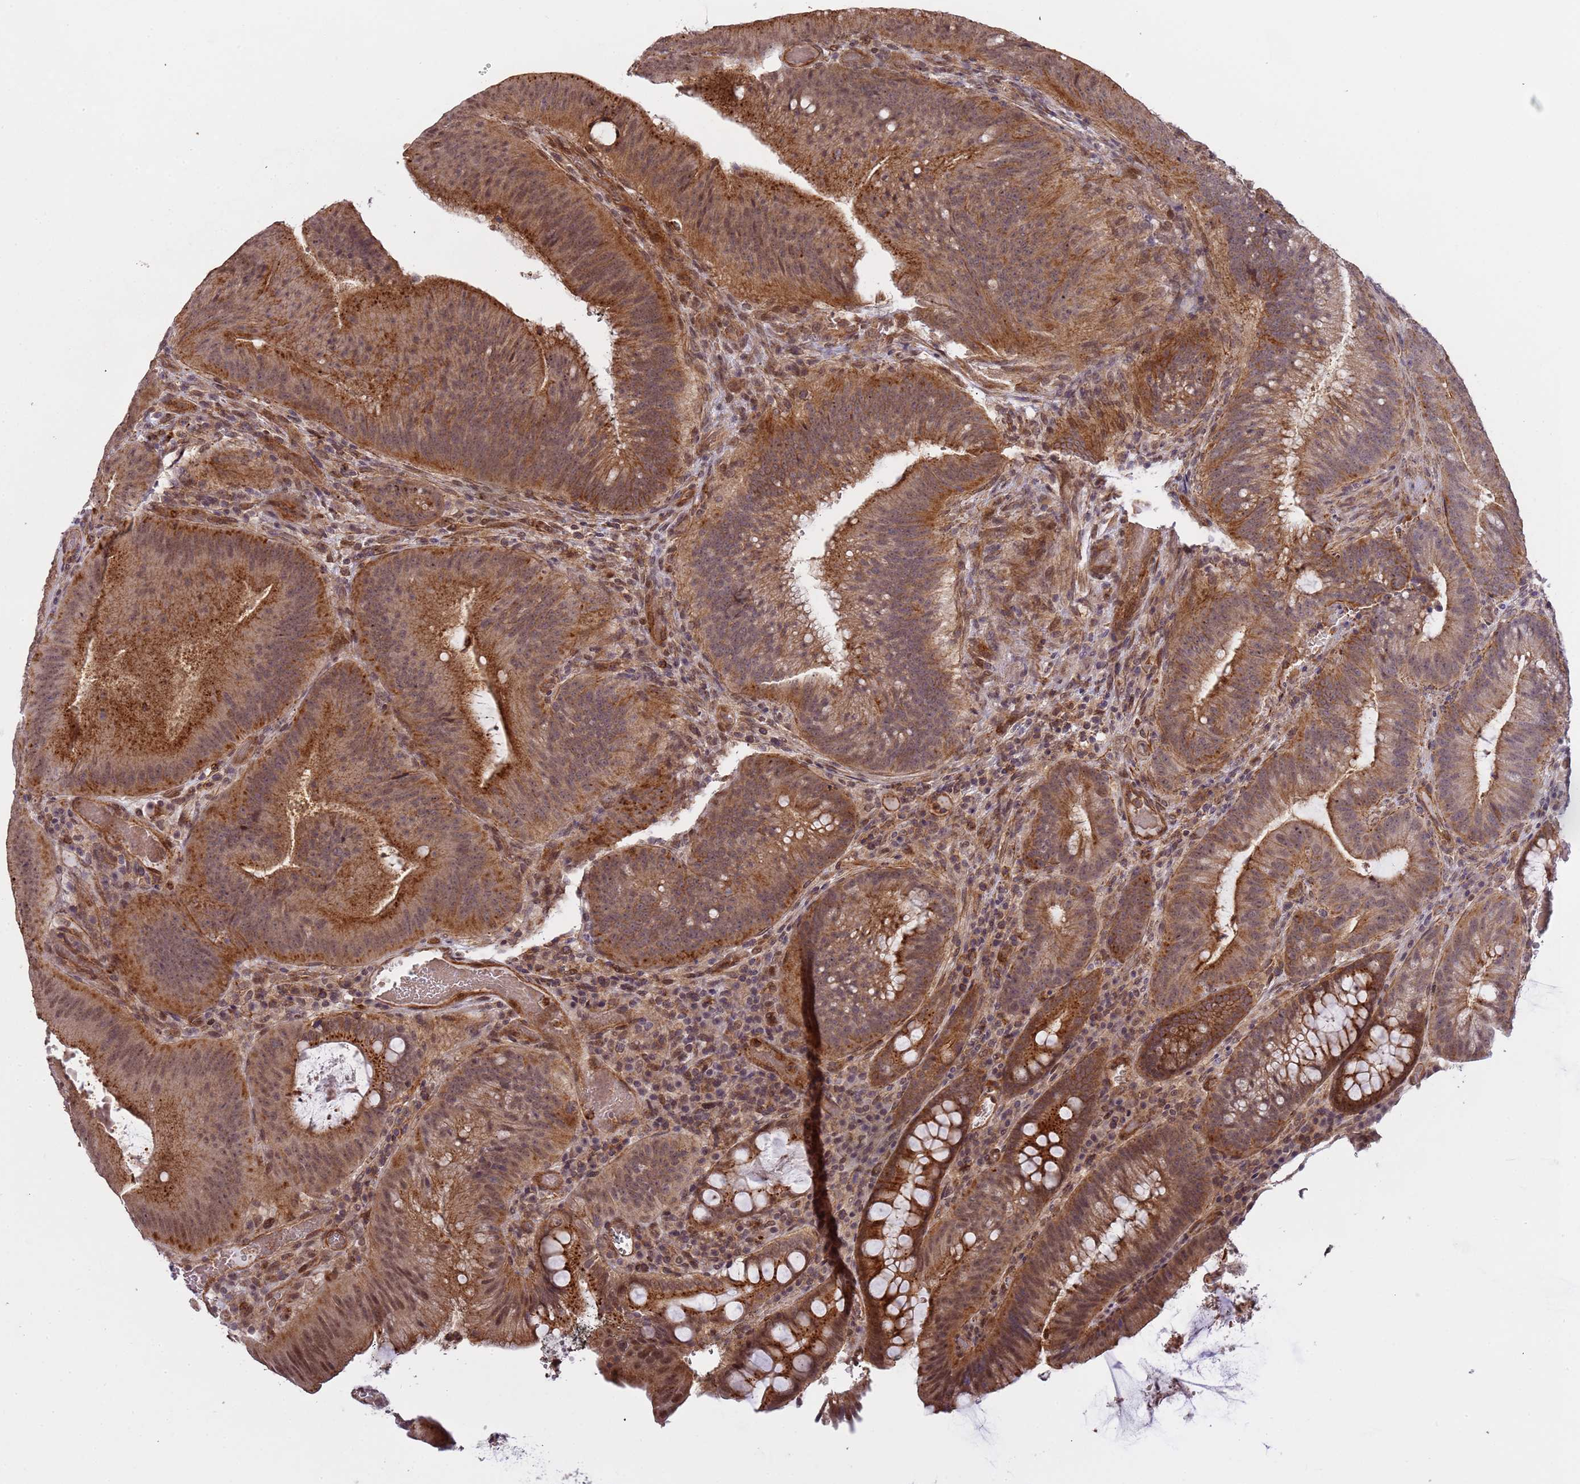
{"staining": {"intensity": "moderate", "quantity": ">75%", "location": "cytoplasmic/membranous,nuclear"}, "tissue": "colorectal cancer", "cell_type": "Tumor cells", "image_type": "cancer", "snomed": [{"axis": "morphology", "description": "Adenocarcinoma, NOS"}, {"axis": "topography", "description": "Colon"}], "caption": "Protein staining of colorectal cancer tissue displays moderate cytoplasmic/membranous and nuclear positivity in approximately >75% of tumor cells.", "gene": "EMC2", "patient": {"sex": "female", "age": 43}}